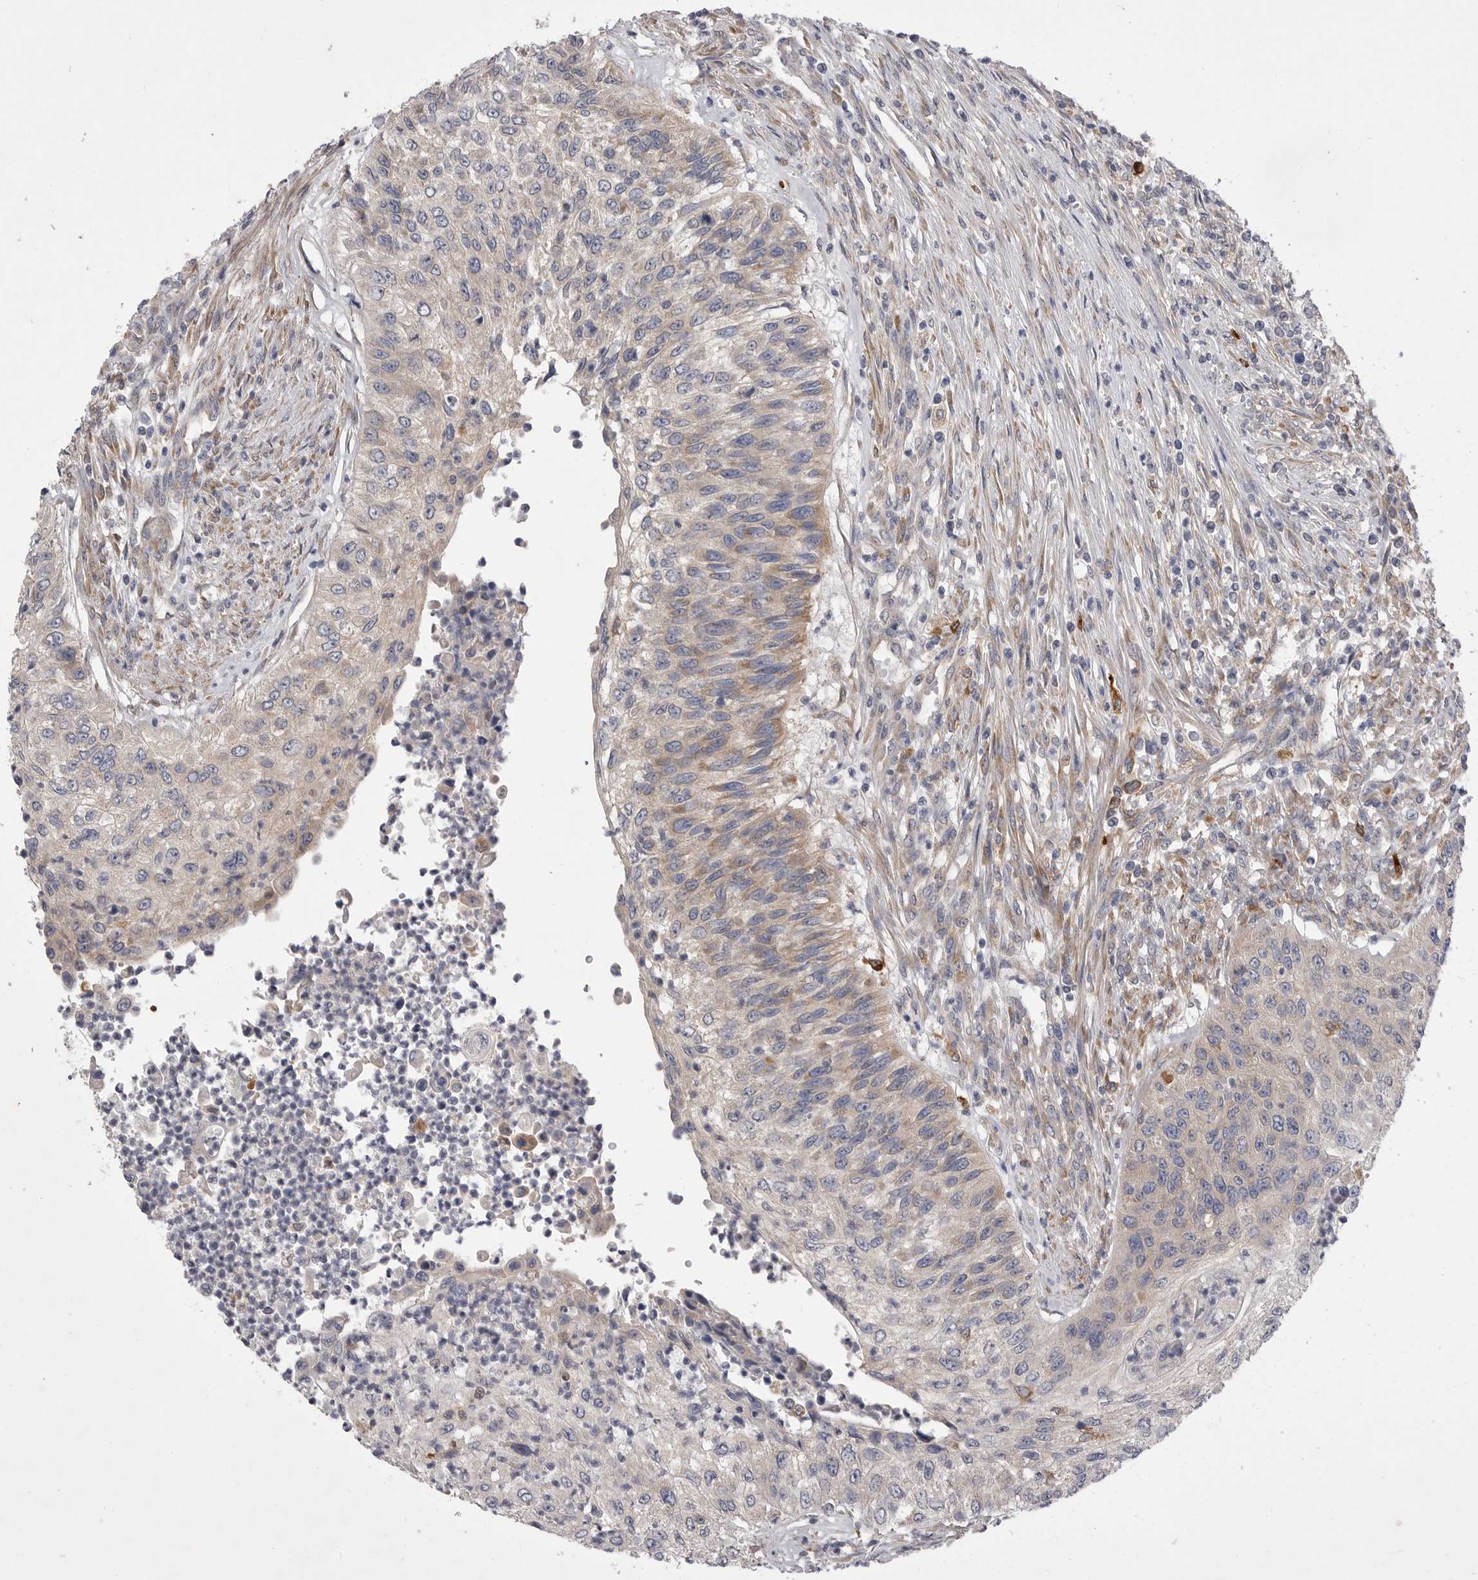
{"staining": {"intensity": "weak", "quantity": "<25%", "location": "cytoplasmic/membranous"}, "tissue": "urothelial cancer", "cell_type": "Tumor cells", "image_type": "cancer", "snomed": [{"axis": "morphology", "description": "Urothelial carcinoma, High grade"}, {"axis": "topography", "description": "Urinary bladder"}], "caption": "High power microscopy histopathology image of an immunohistochemistry (IHC) image of urothelial cancer, revealing no significant positivity in tumor cells. (Immunohistochemistry, brightfield microscopy, high magnification).", "gene": "VAC14", "patient": {"sex": "female", "age": 60}}